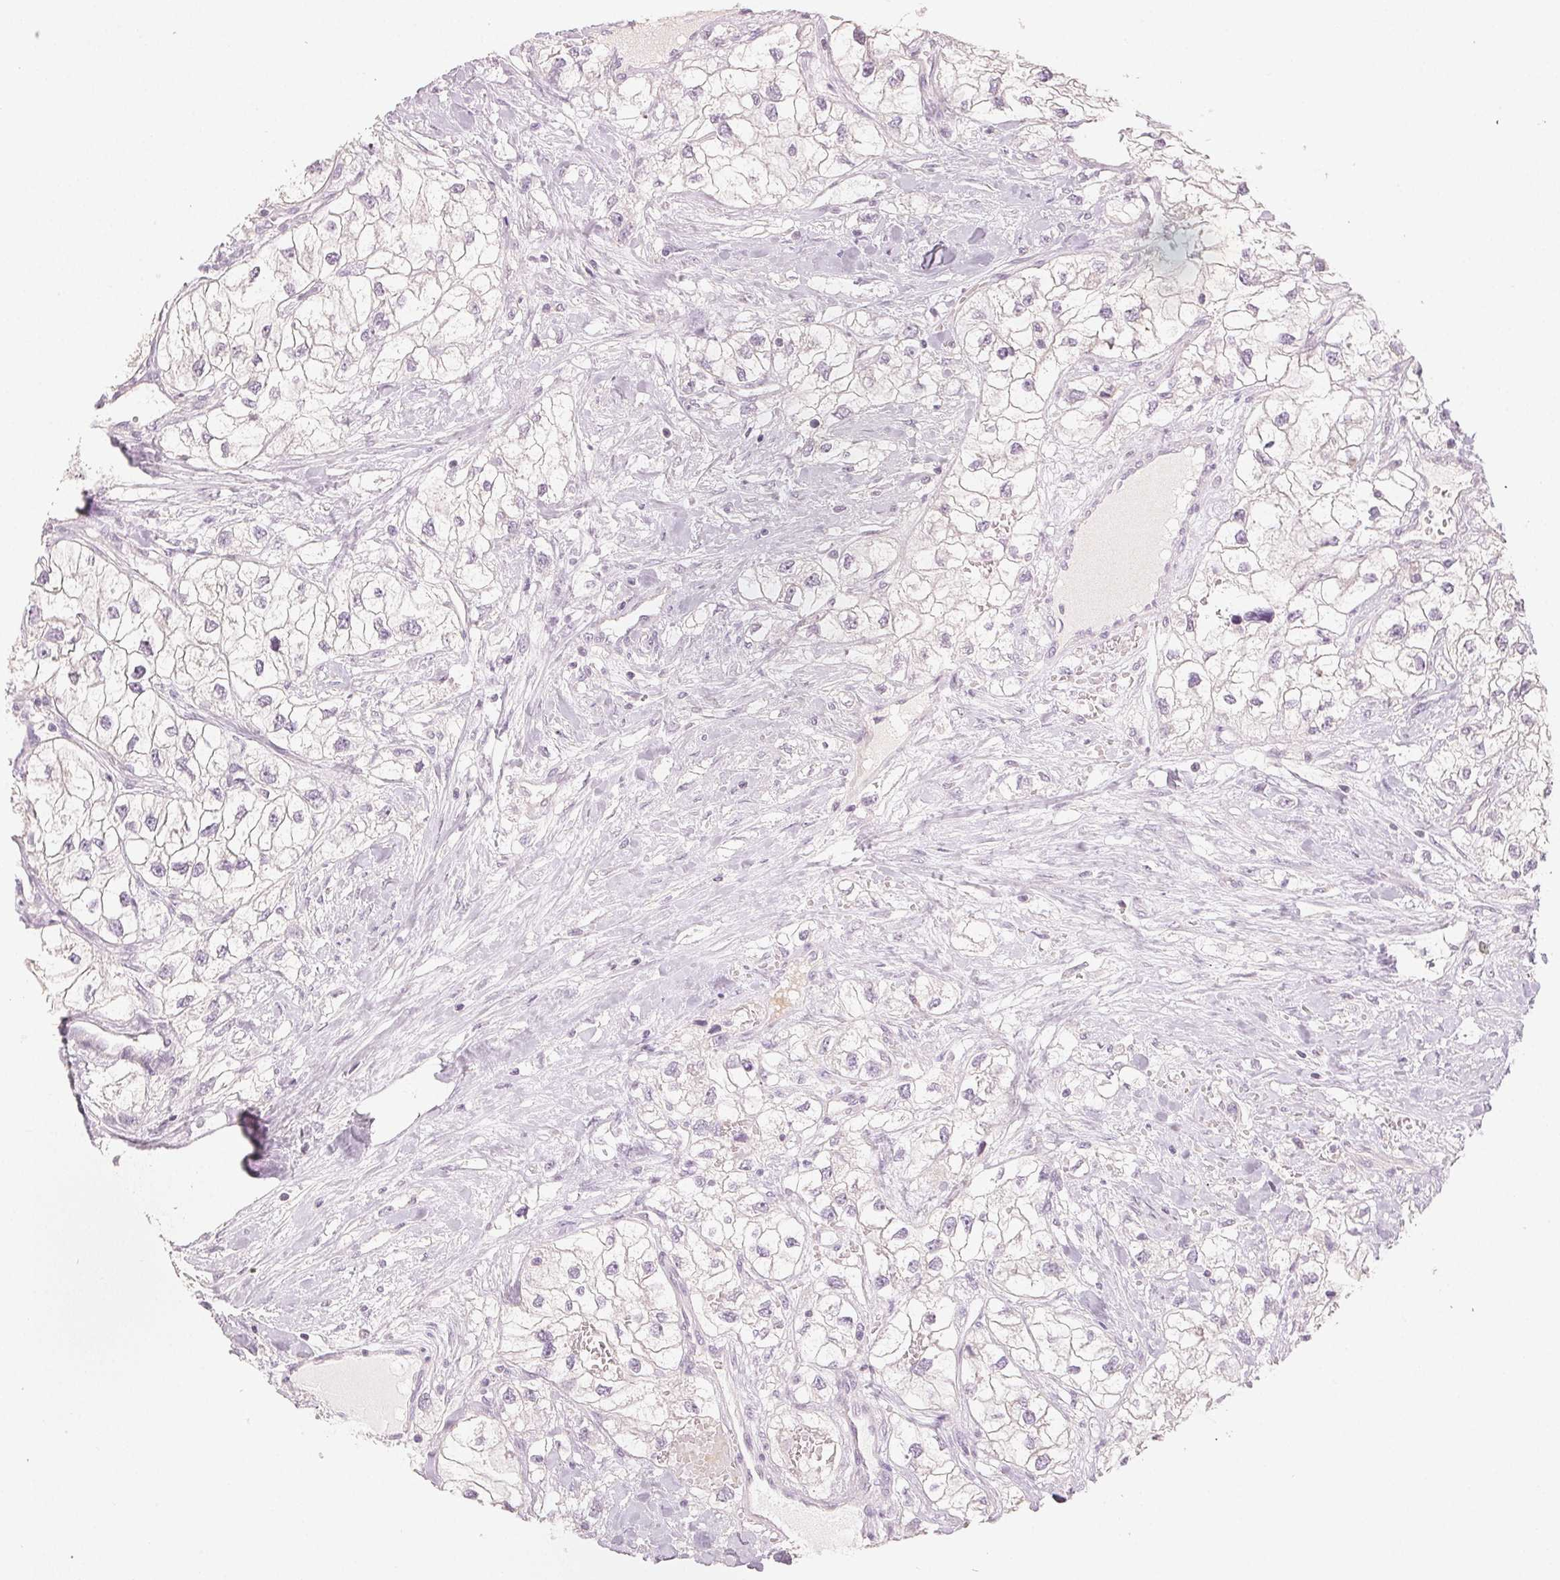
{"staining": {"intensity": "negative", "quantity": "none", "location": "none"}, "tissue": "renal cancer", "cell_type": "Tumor cells", "image_type": "cancer", "snomed": [{"axis": "morphology", "description": "Adenocarcinoma, NOS"}, {"axis": "topography", "description": "Kidney"}], "caption": "Adenocarcinoma (renal) stained for a protein using immunohistochemistry exhibits no expression tumor cells.", "gene": "LVRN", "patient": {"sex": "male", "age": 59}}